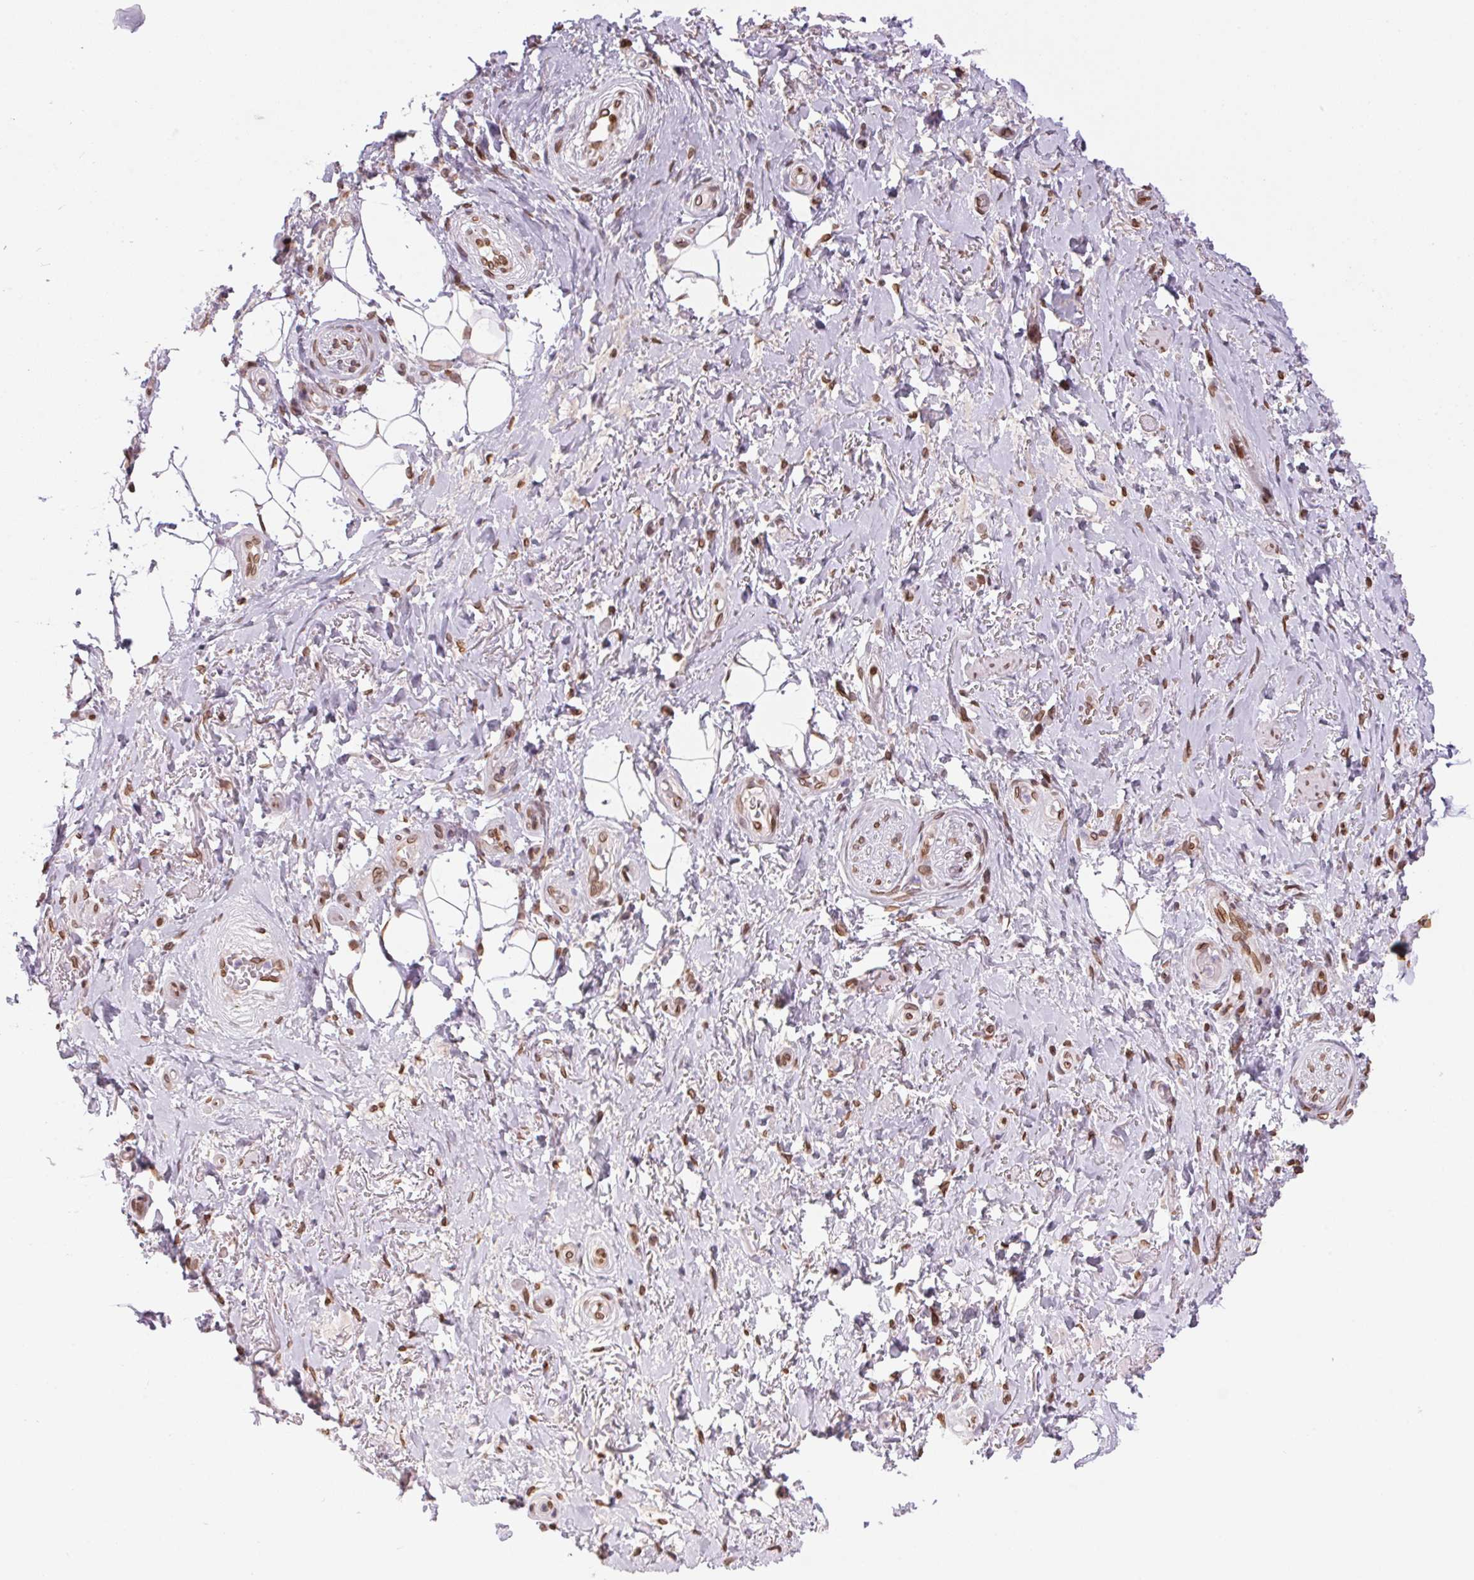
{"staining": {"intensity": "negative", "quantity": "none", "location": "none"}, "tissue": "adipose tissue", "cell_type": "Adipocytes", "image_type": "normal", "snomed": [{"axis": "morphology", "description": "Normal tissue, NOS"}, {"axis": "topography", "description": "Anal"}, {"axis": "topography", "description": "Peripheral nerve tissue"}], "caption": "Adipocytes are negative for protein expression in unremarkable human adipose tissue. The staining is performed using DAB (3,3'-diaminobenzidine) brown chromogen with nuclei counter-stained in using hematoxylin.", "gene": "TMEM175", "patient": {"sex": "male", "age": 53}}